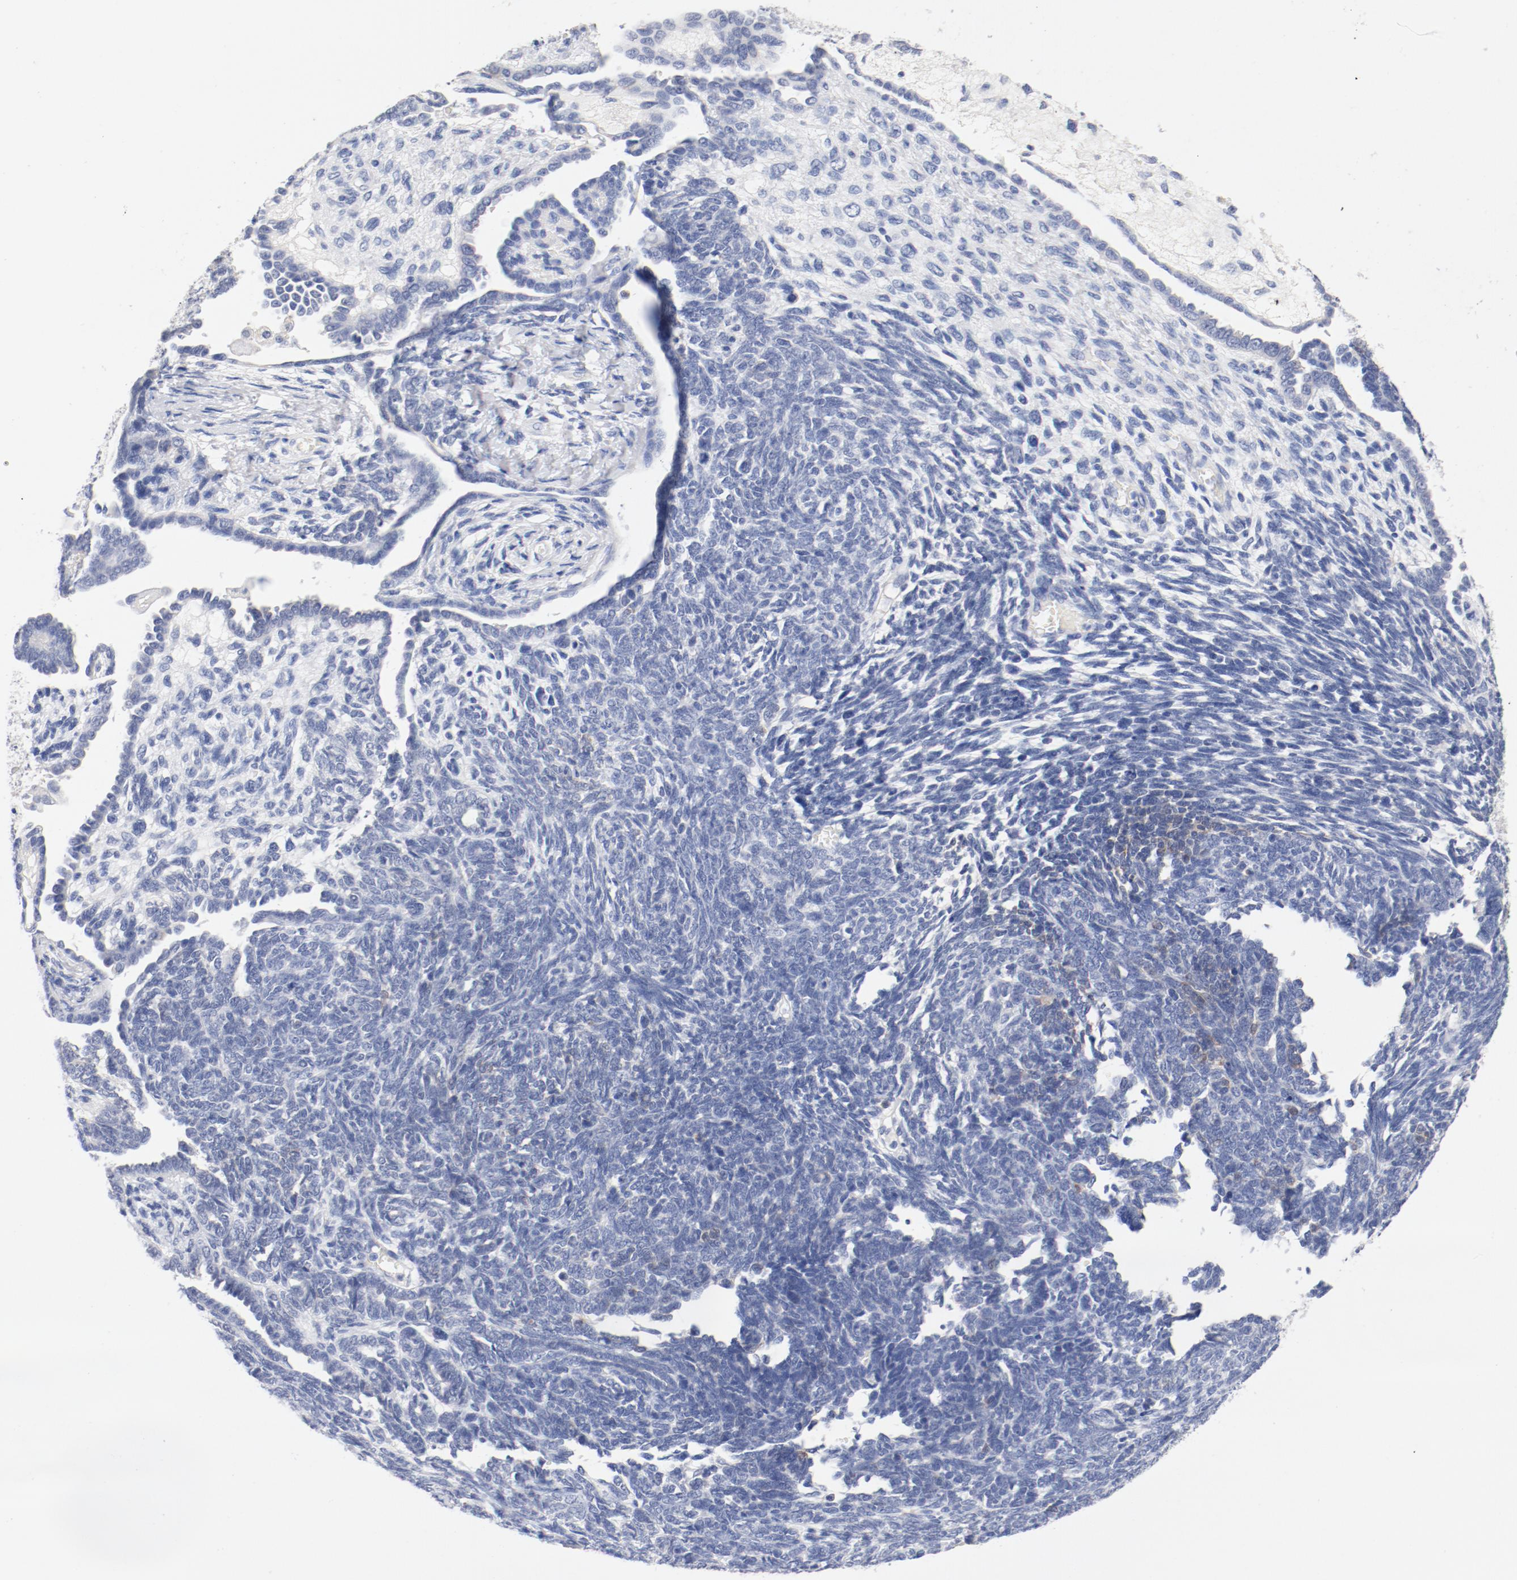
{"staining": {"intensity": "negative", "quantity": "none", "location": "none"}, "tissue": "endometrial cancer", "cell_type": "Tumor cells", "image_type": "cancer", "snomed": [{"axis": "morphology", "description": "Neoplasm, malignant, NOS"}, {"axis": "topography", "description": "Endometrium"}], "caption": "Histopathology image shows no significant protein staining in tumor cells of endometrial neoplasm (malignant). The staining is performed using DAB brown chromogen with nuclei counter-stained in using hematoxylin.", "gene": "HOMER1", "patient": {"sex": "female", "age": 74}}